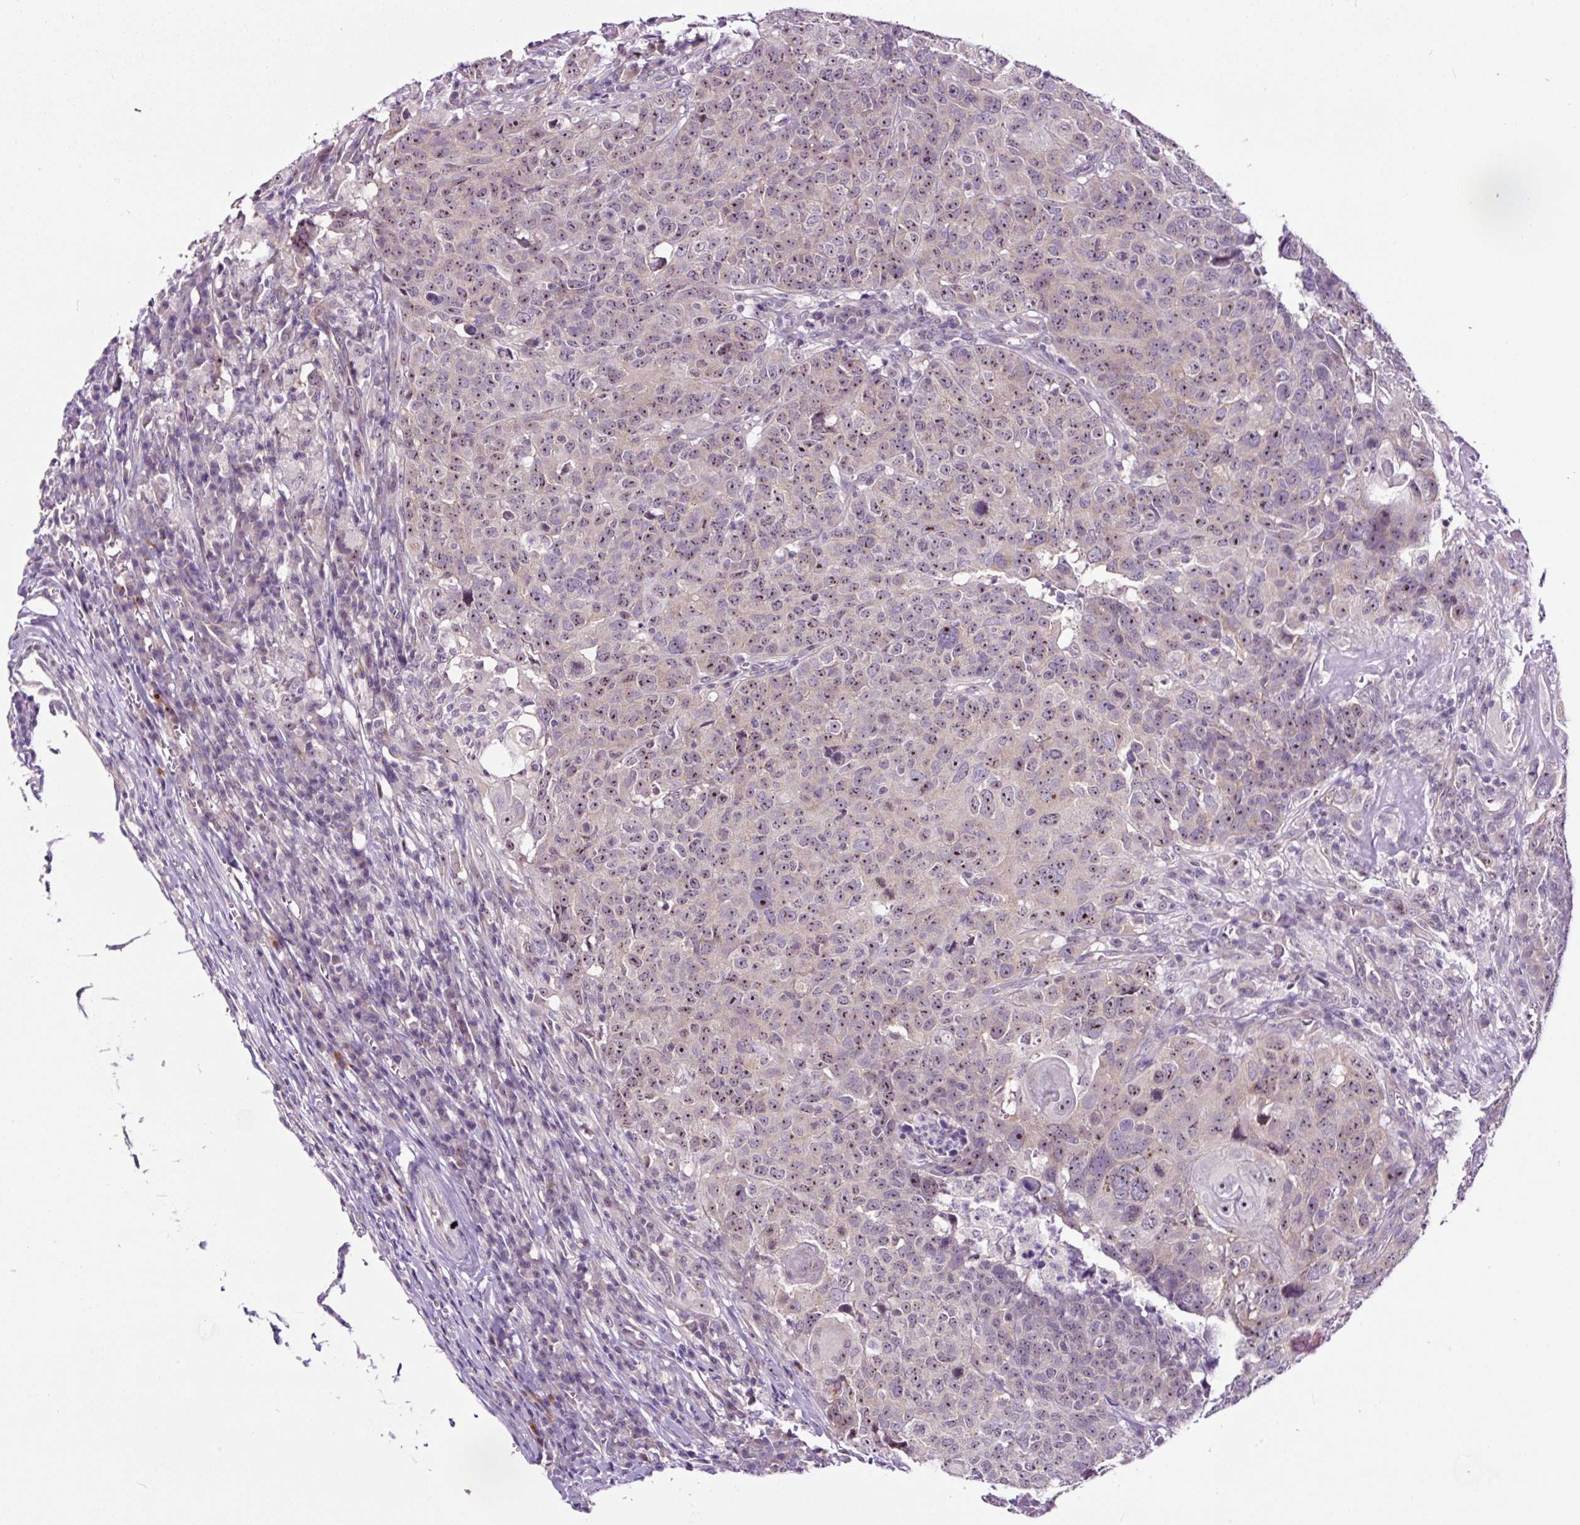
{"staining": {"intensity": "moderate", "quantity": ">75%", "location": "nuclear"}, "tissue": "head and neck cancer", "cell_type": "Tumor cells", "image_type": "cancer", "snomed": [{"axis": "morphology", "description": "Normal tissue, NOS"}, {"axis": "morphology", "description": "Squamous cell carcinoma, NOS"}, {"axis": "topography", "description": "Skeletal muscle"}, {"axis": "topography", "description": "Vascular tissue"}, {"axis": "topography", "description": "Peripheral nerve tissue"}, {"axis": "topography", "description": "Head-Neck"}], "caption": "Protein staining displays moderate nuclear positivity in approximately >75% of tumor cells in squamous cell carcinoma (head and neck).", "gene": "NOM1", "patient": {"sex": "male", "age": 66}}